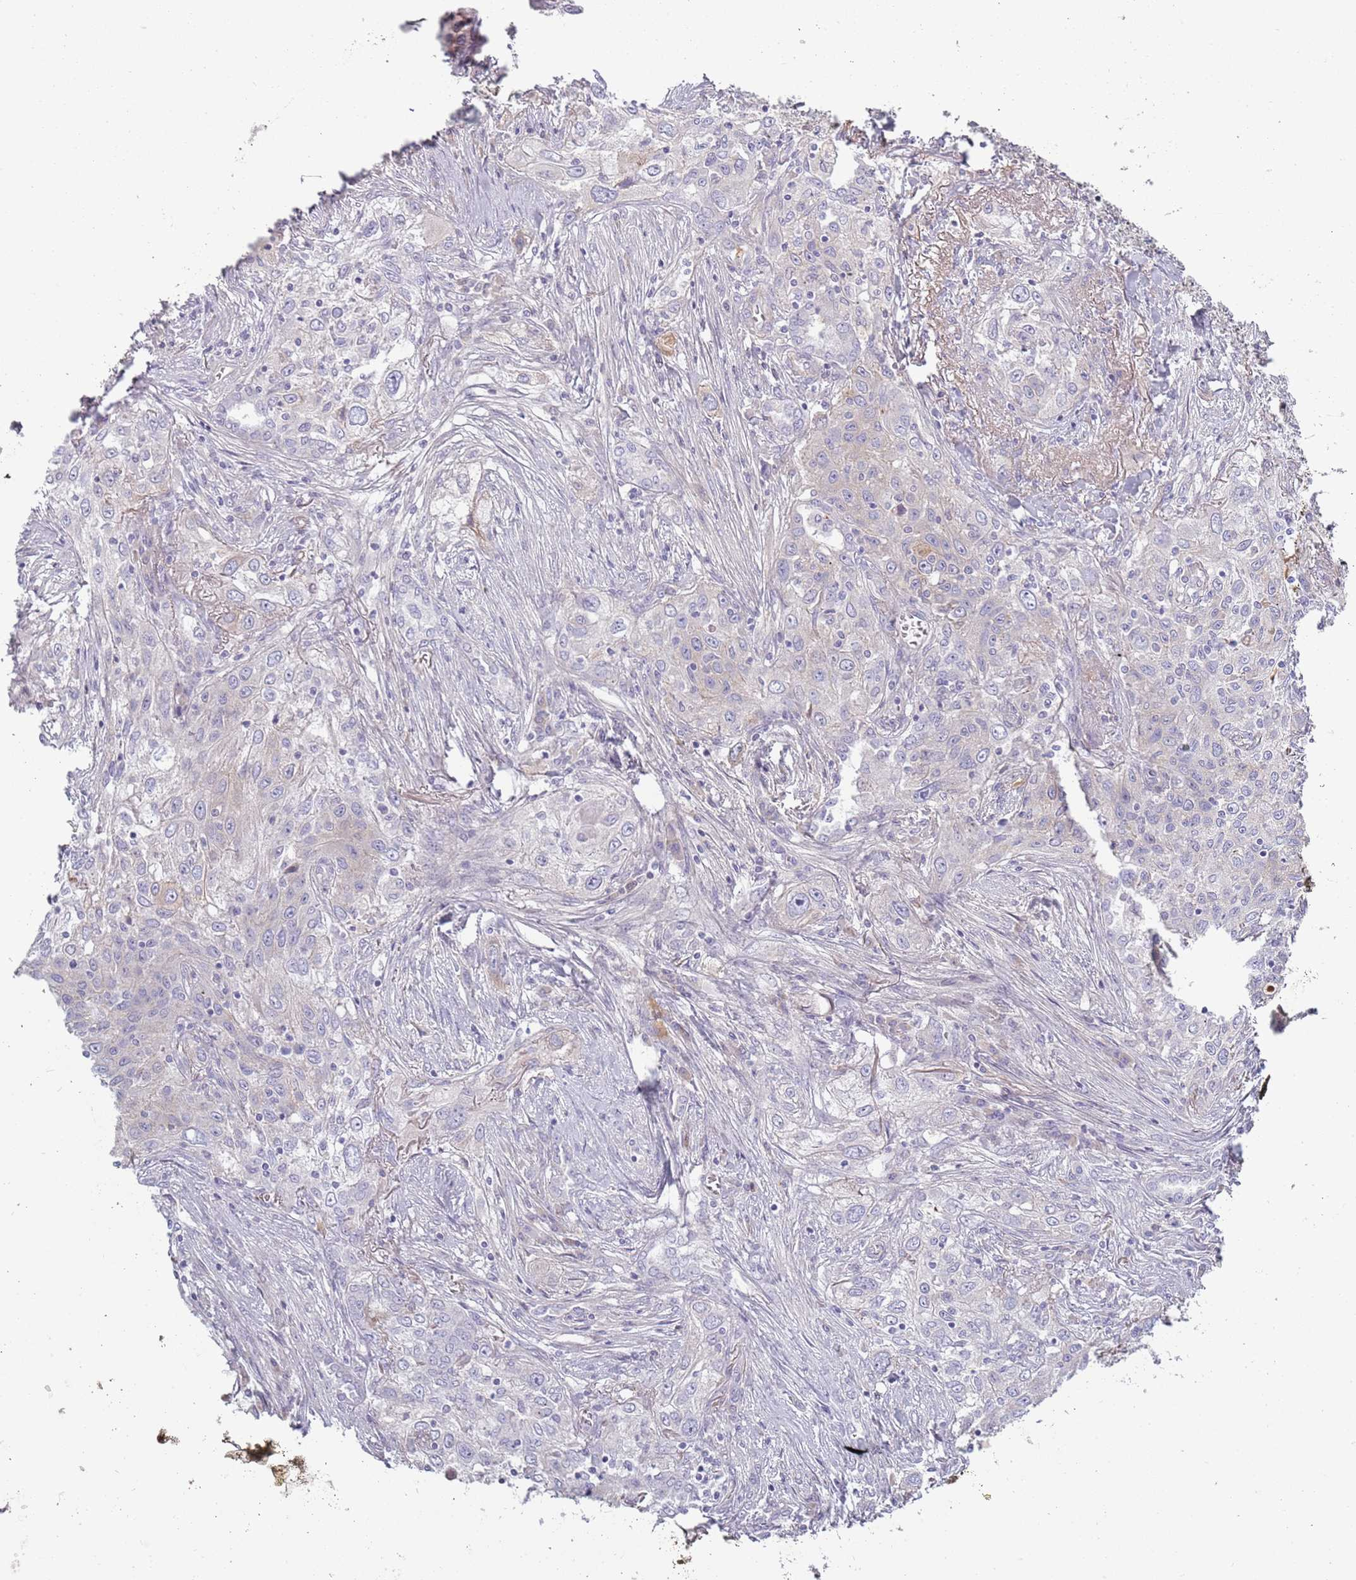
{"staining": {"intensity": "negative", "quantity": "none", "location": "none"}, "tissue": "lung cancer", "cell_type": "Tumor cells", "image_type": "cancer", "snomed": [{"axis": "morphology", "description": "Squamous cell carcinoma, NOS"}, {"axis": "topography", "description": "Lung"}], "caption": "This is an IHC photomicrograph of human lung squamous cell carcinoma. There is no positivity in tumor cells.", "gene": "TNFRSF6B", "patient": {"sex": "female", "age": 69}}